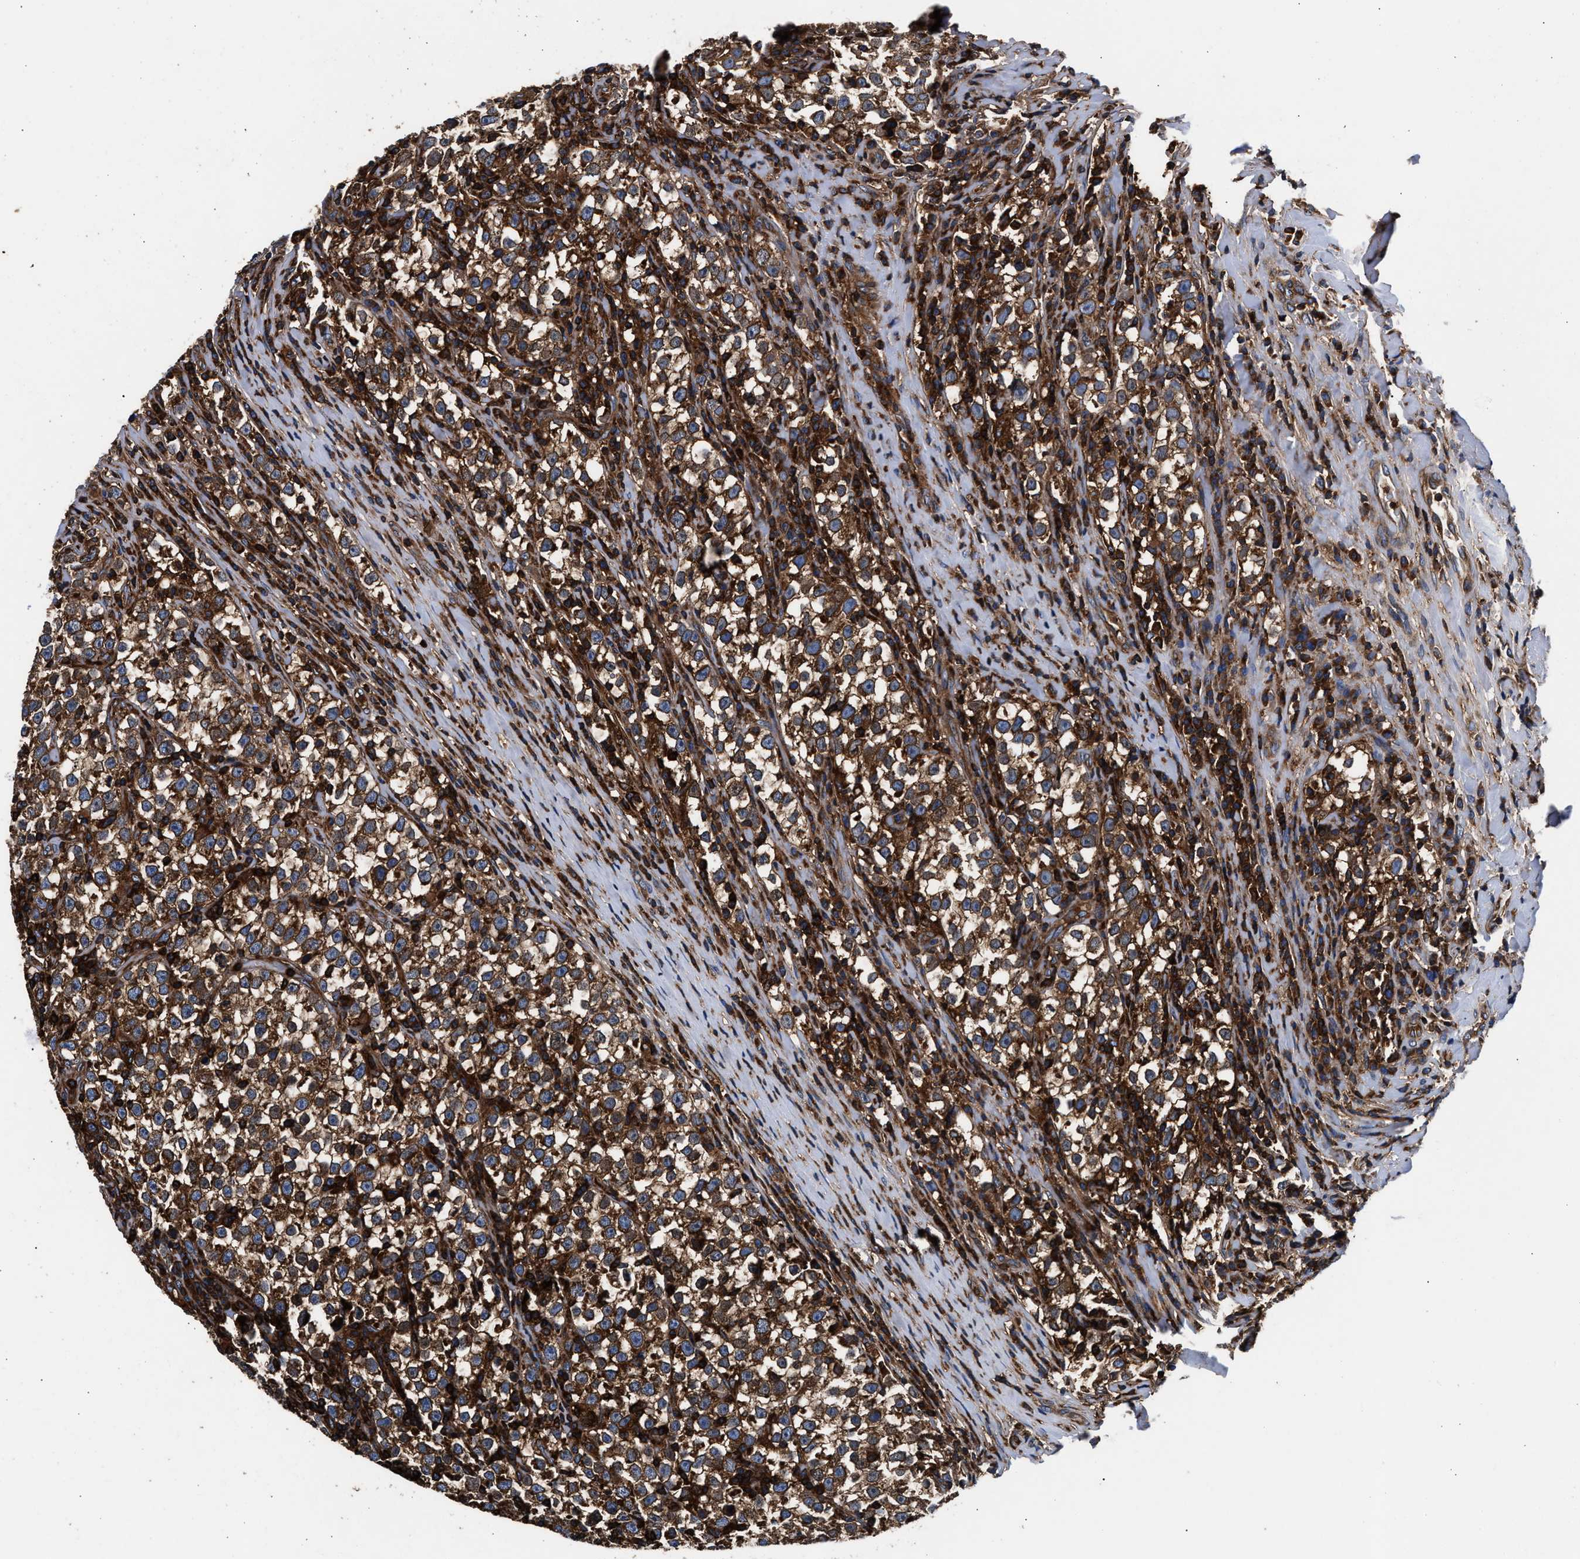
{"staining": {"intensity": "strong", "quantity": ">75%", "location": "cytoplasmic/membranous"}, "tissue": "testis cancer", "cell_type": "Tumor cells", "image_type": "cancer", "snomed": [{"axis": "morphology", "description": "Normal tissue, NOS"}, {"axis": "morphology", "description": "Seminoma, NOS"}, {"axis": "topography", "description": "Testis"}], "caption": "Tumor cells demonstrate high levels of strong cytoplasmic/membranous expression in approximately >75% of cells in human testis cancer (seminoma).", "gene": "KYAT1", "patient": {"sex": "male", "age": 43}}